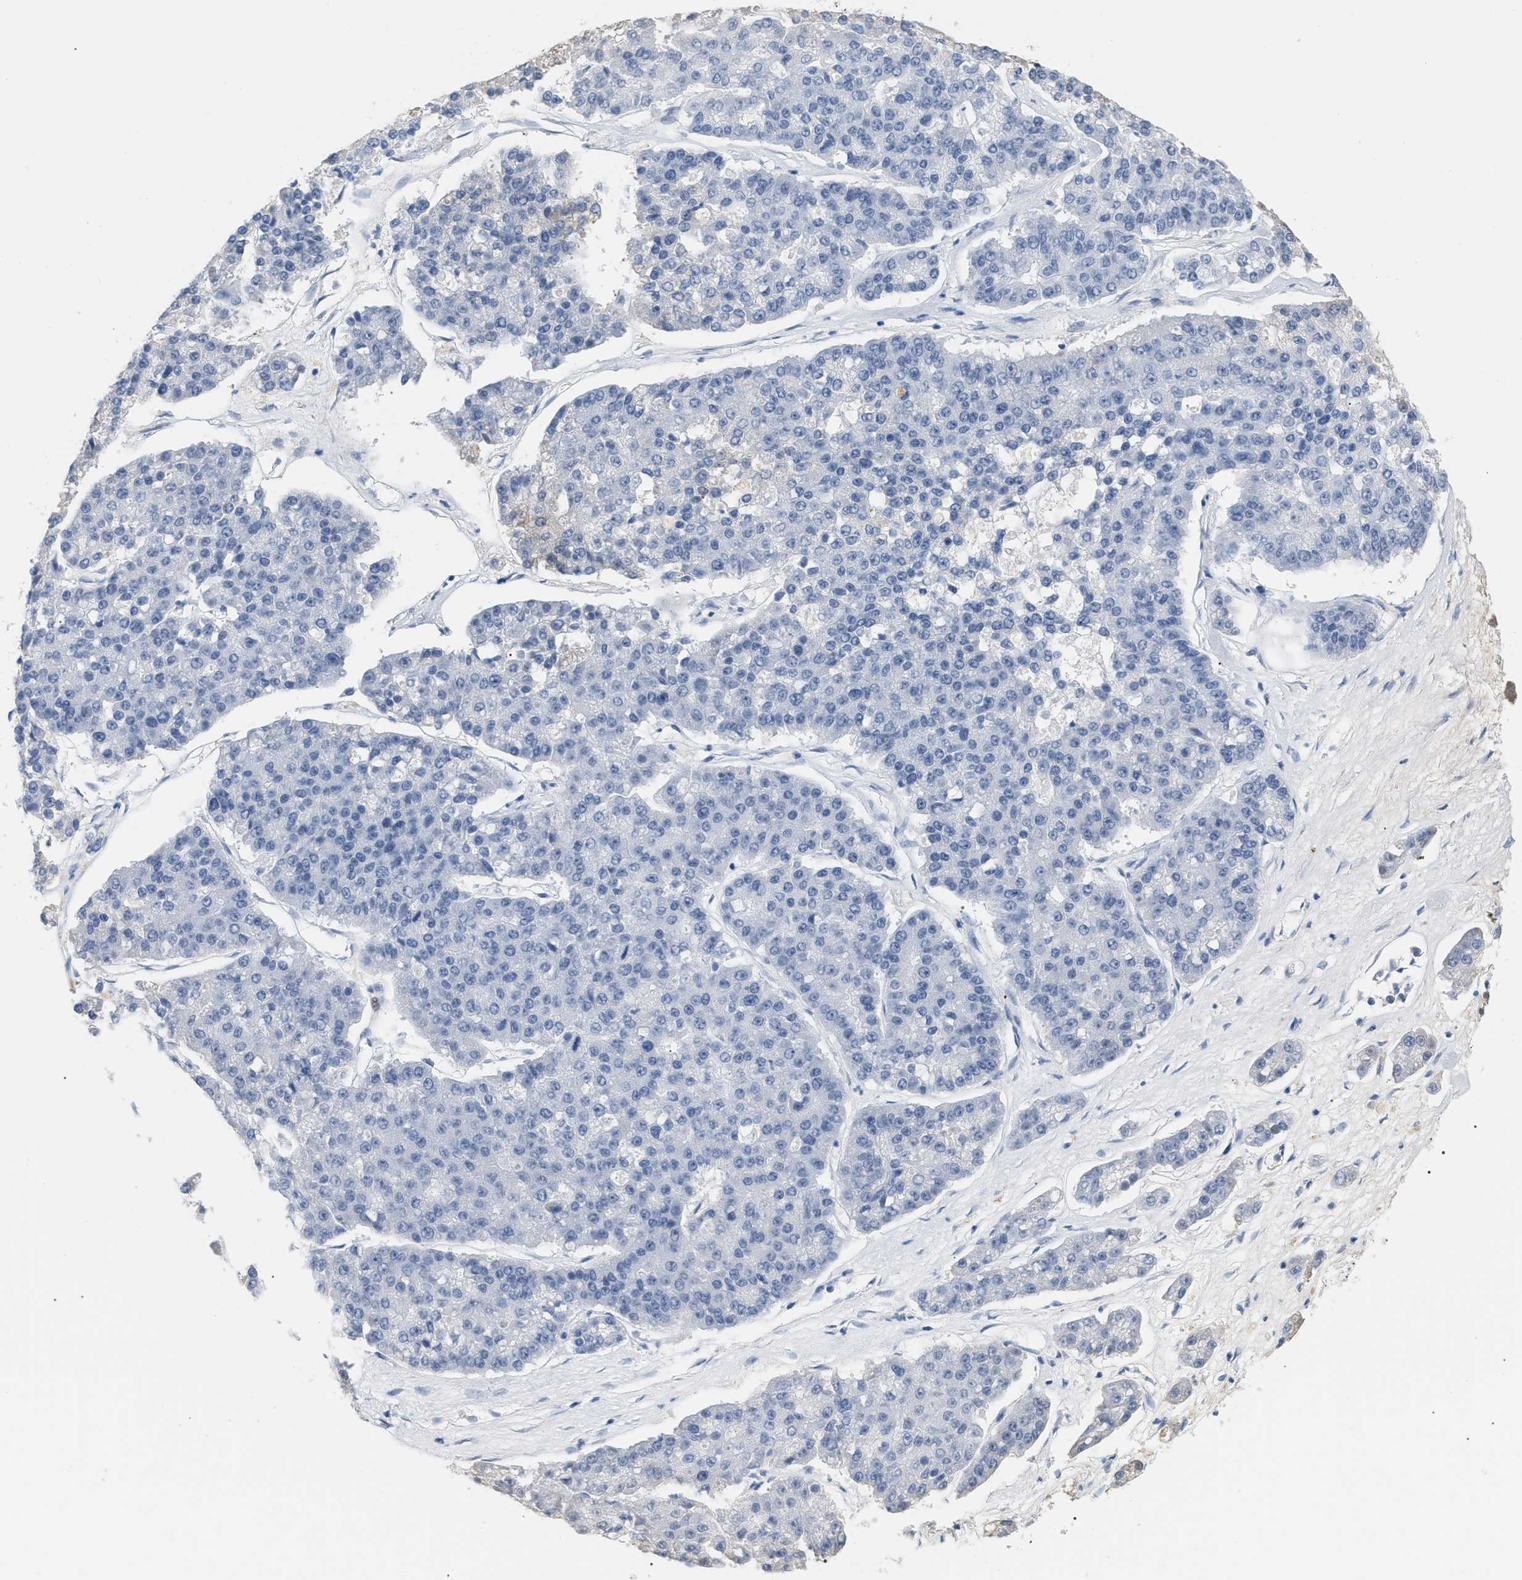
{"staining": {"intensity": "negative", "quantity": "none", "location": "none"}, "tissue": "pancreatic cancer", "cell_type": "Tumor cells", "image_type": "cancer", "snomed": [{"axis": "morphology", "description": "Adenocarcinoma, NOS"}, {"axis": "topography", "description": "Pancreas"}], "caption": "This image is of pancreatic cancer (adenocarcinoma) stained with immunohistochemistry (IHC) to label a protein in brown with the nuclei are counter-stained blue. There is no expression in tumor cells.", "gene": "CFH", "patient": {"sex": "male", "age": 50}}